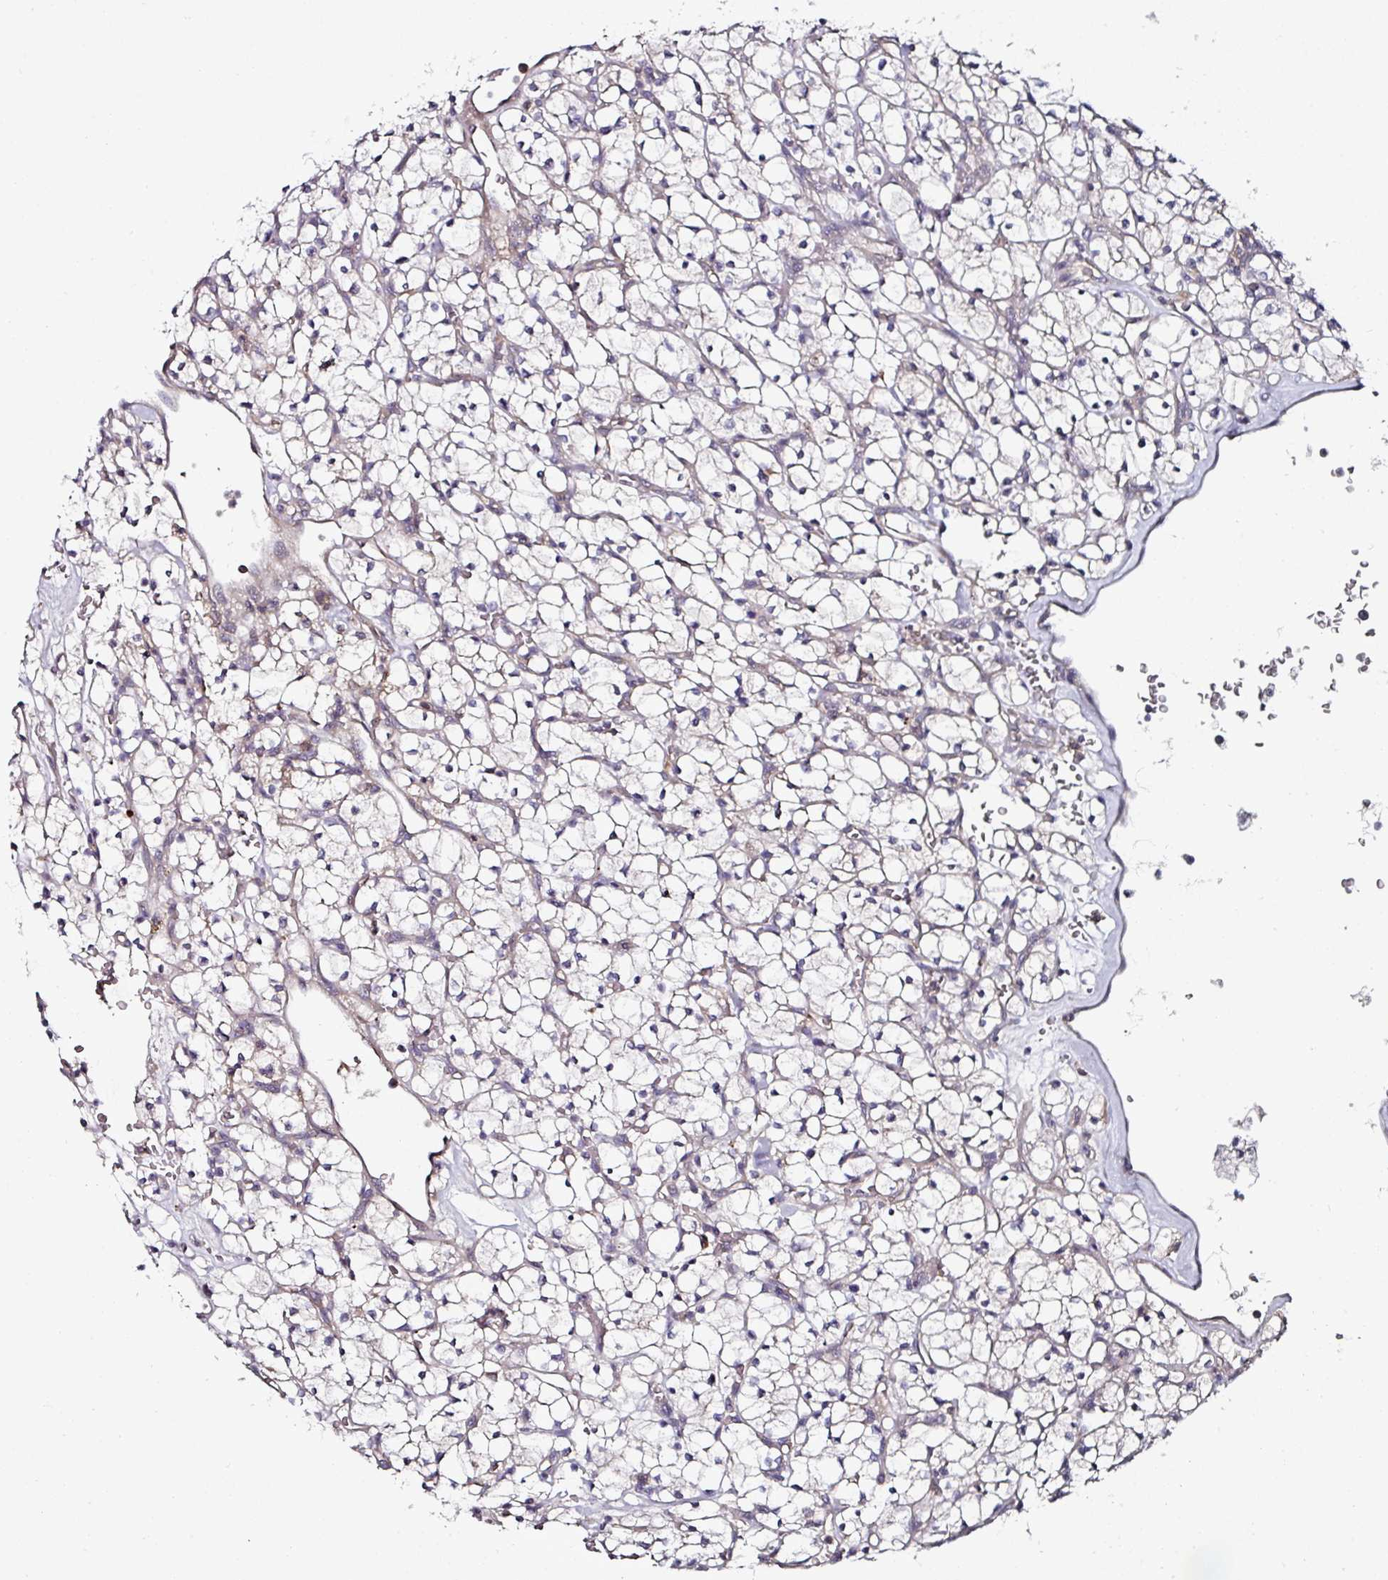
{"staining": {"intensity": "negative", "quantity": "none", "location": "none"}, "tissue": "renal cancer", "cell_type": "Tumor cells", "image_type": "cancer", "snomed": [{"axis": "morphology", "description": "Adenocarcinoma, NOS"}, {"axis": "topography", "description": "Kidney"}], "caption": "Immunohistochemistry micrograph of human renal cancer (adenocarcinoma) stained for a protein (brown), which exhibits no staining in tumor cells.", "gene": "CTDSP2", "patient": {"sex": "female", "age": 64}}